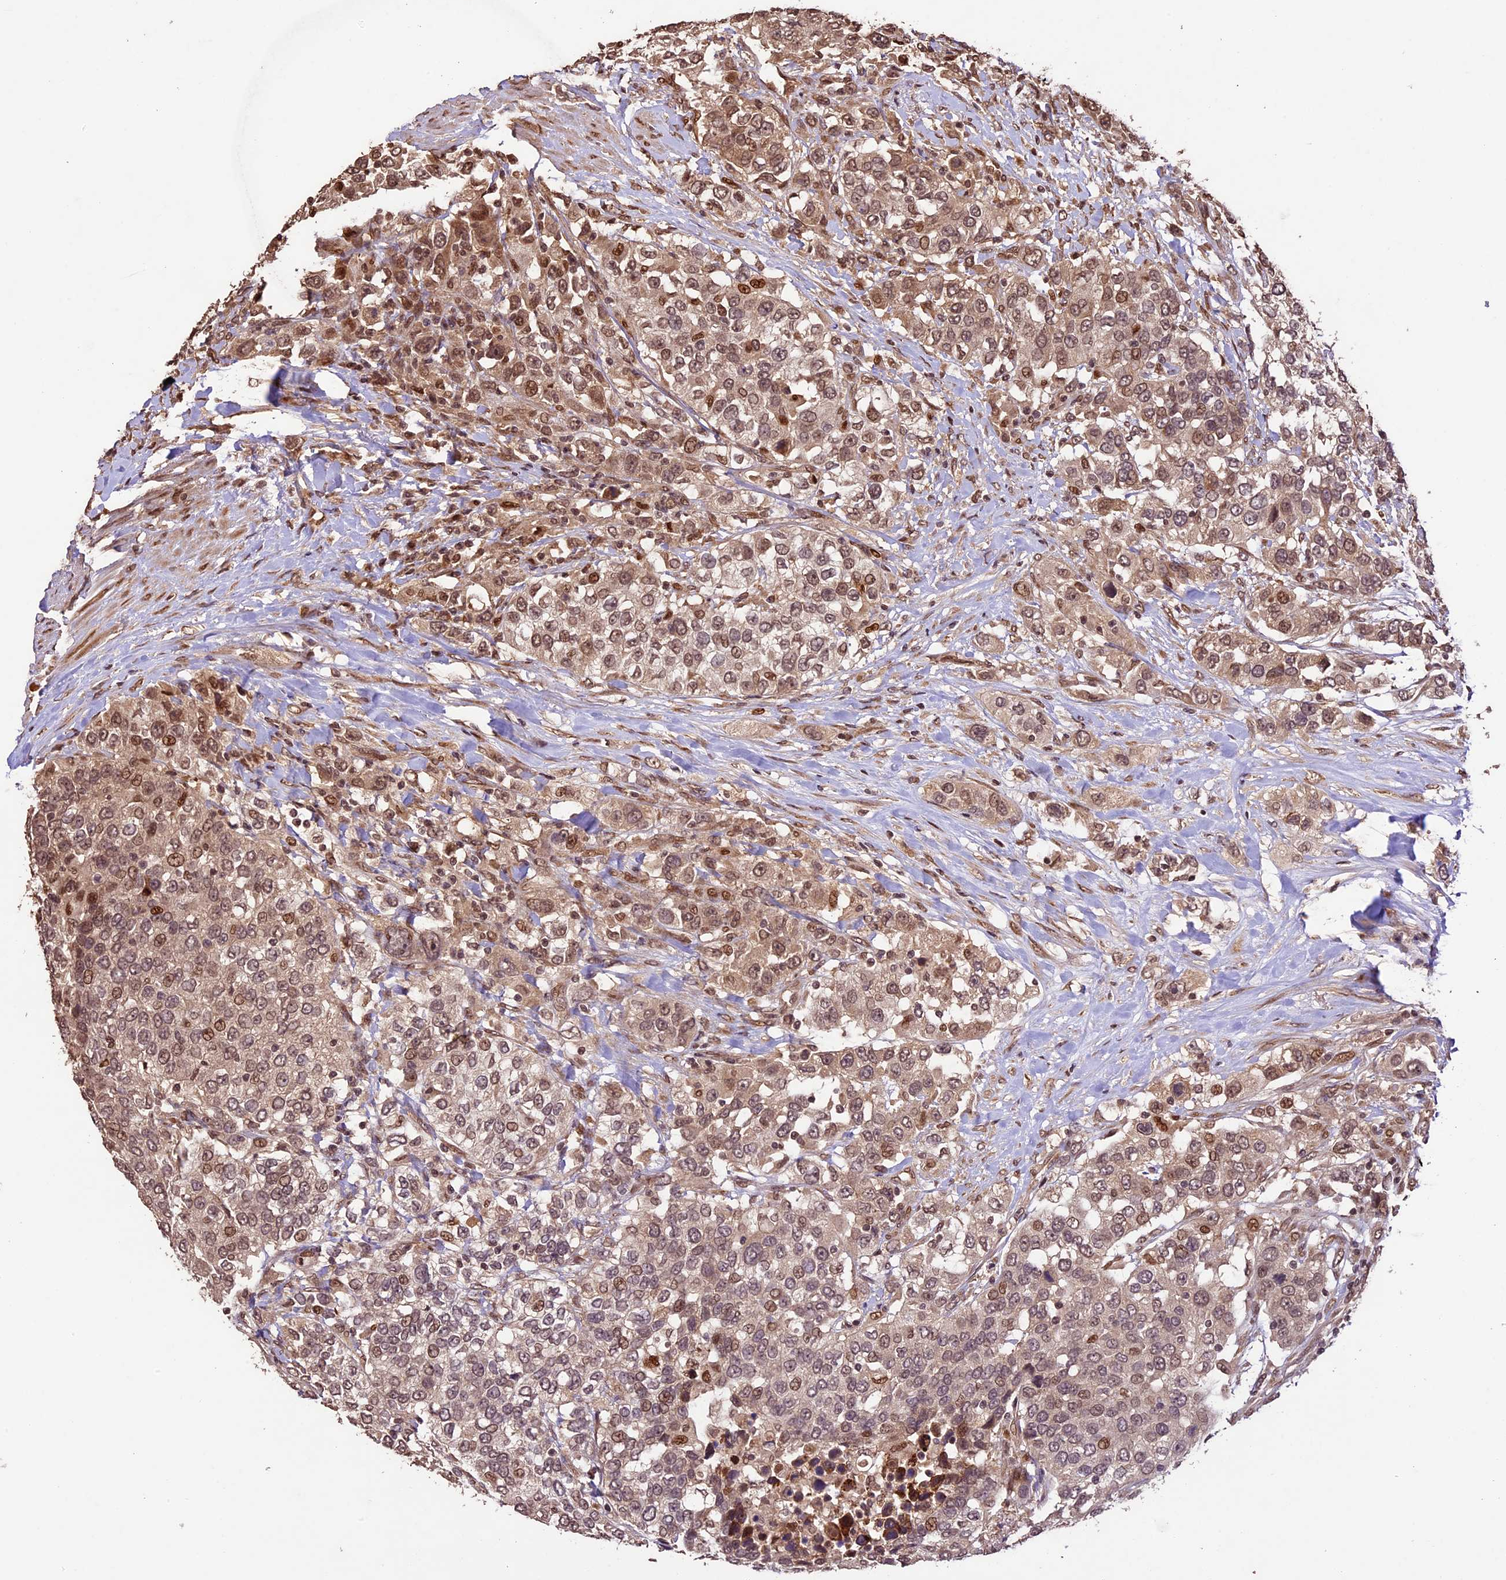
{"staining": {"intensity": "moderate", "quantity": ">75%", "location": "cytoplasmic/membranous,nuclear"}, "tissue": "urothelial cancer", "cell_type": "Tumor cells", "image_type": "cancer", "snomed": [{"axis": "morphology", "description": "Urothelial carcinoma, High grade"}, {"axis": "topography", "description": "Urinary bladder"}], "caption": "The histopathology image exhibits a brown stain indicating the presence of a protein in the cytoplasmic/membranous and nuclear of tumor cells in urothelial carcinoma (high-grade).", "gene": "CDKN2AIP", "patient": {"sex": "female", "age": 80}}